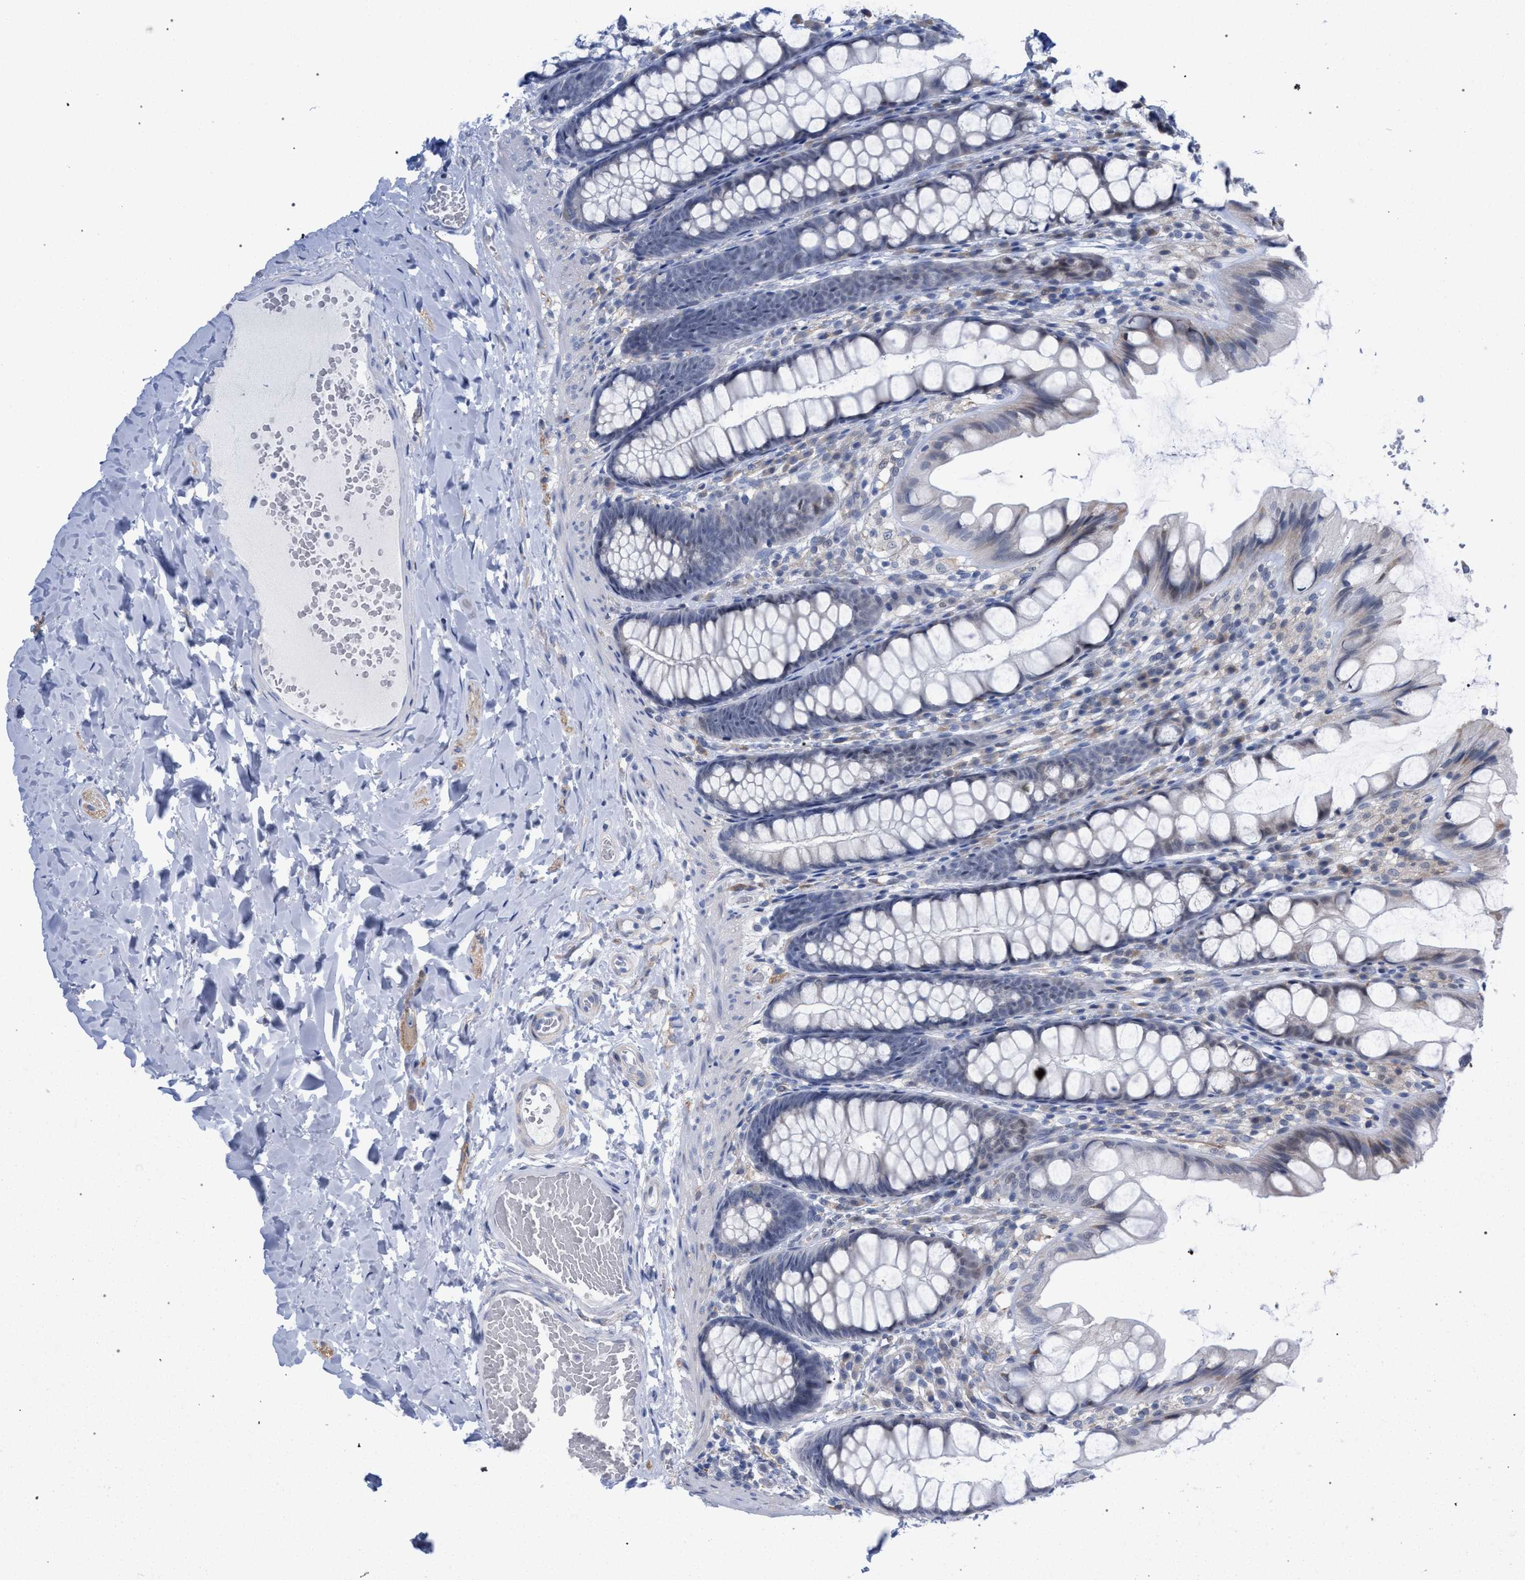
{"staining": {"intensity": "negative", "quantity": "none", "location": "none"}, "tissue": "colon", "cell_type": "Endothelial cells", "image_type": "normal", "snomed": [{"axis": "morphology", "description": "Normal tissue, NOS"}, {"axis": "topography", "description": "Colon"}], "caption": "Immunohistochemistry photomicrograph of benign colon: human colon stained with DAB (3,3'-diaminobenzidine) exhibits no significant protein positivity in endothelial cells. The staining is performed using DAB brown chromogen with nuclei counter-stained in using hematoxylin.", "gene": "FHOD3", "patient": {"sex": "male", "age": 47}}